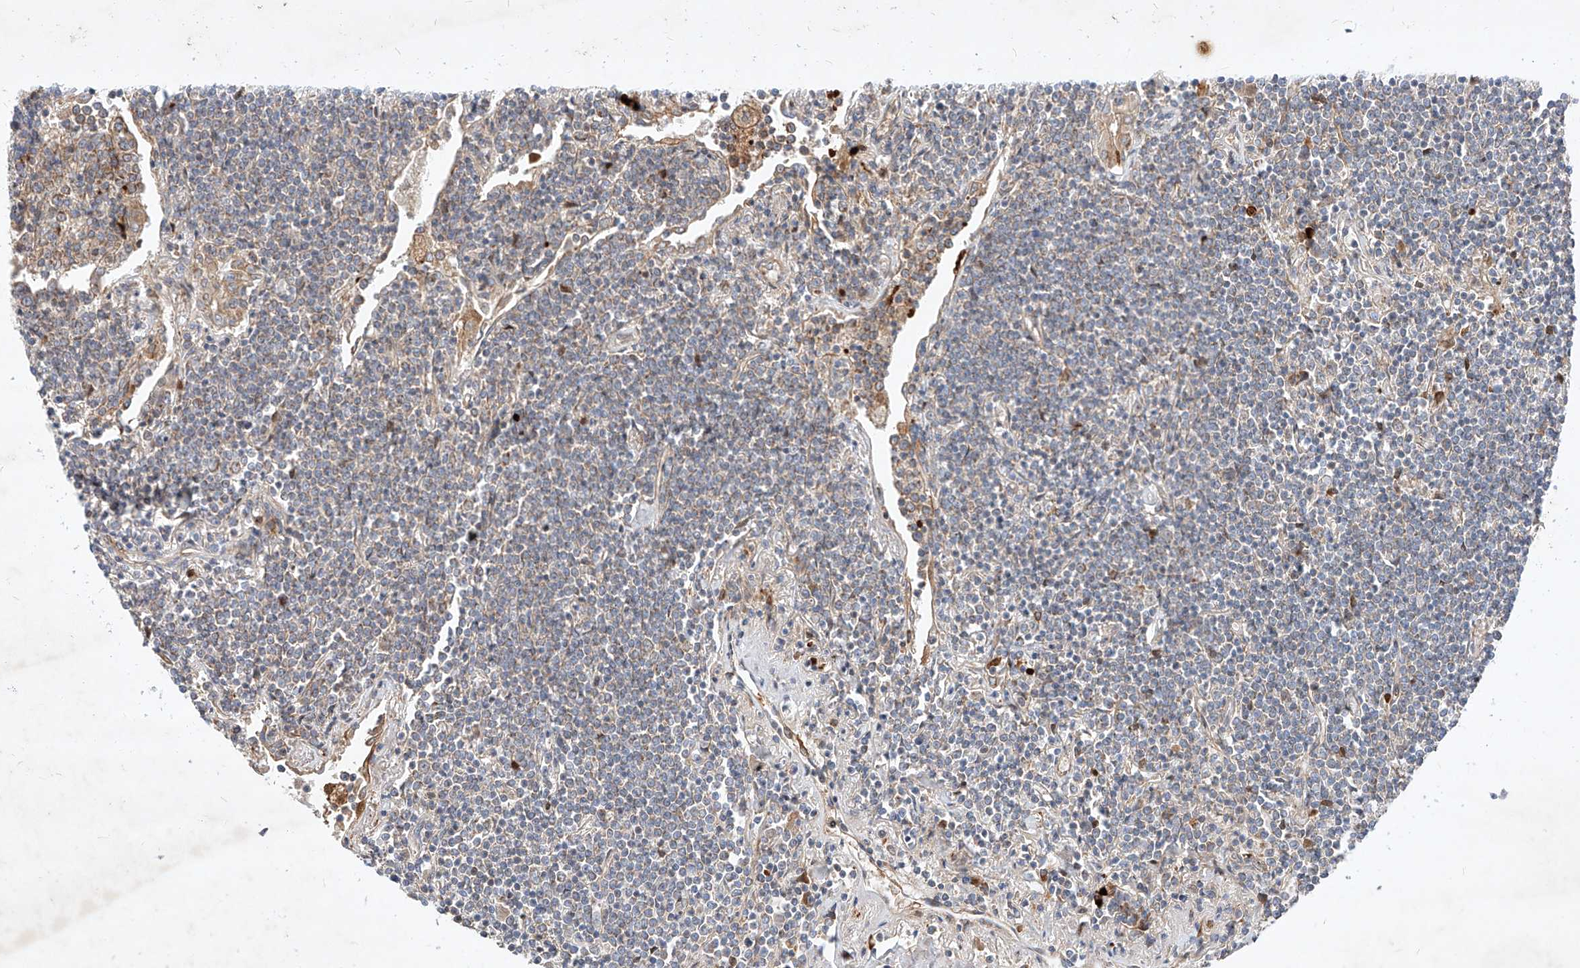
{"staining": {"intensity": "weak", "quantity": "<25%", "location": "cytoplasmic/membranous"}, "tissue": "lymphoma", "cell_type": "Tumor cells", "image_type": "cancer", "snomed": [{"axis": "morphology", "description": "Malignant lymphoma, non-Hodgkin's type, Low grade"}, {"axis": "topography", "description": "Lung"}], "caption": "DAB (3,3'-diaminobenzidine) immunohistochemical staining of human lymphoma demonstrates no significant staining in tumor cells.", "gene": "OSGEPL1", "patient": {"sex": "female", "age": 71}}